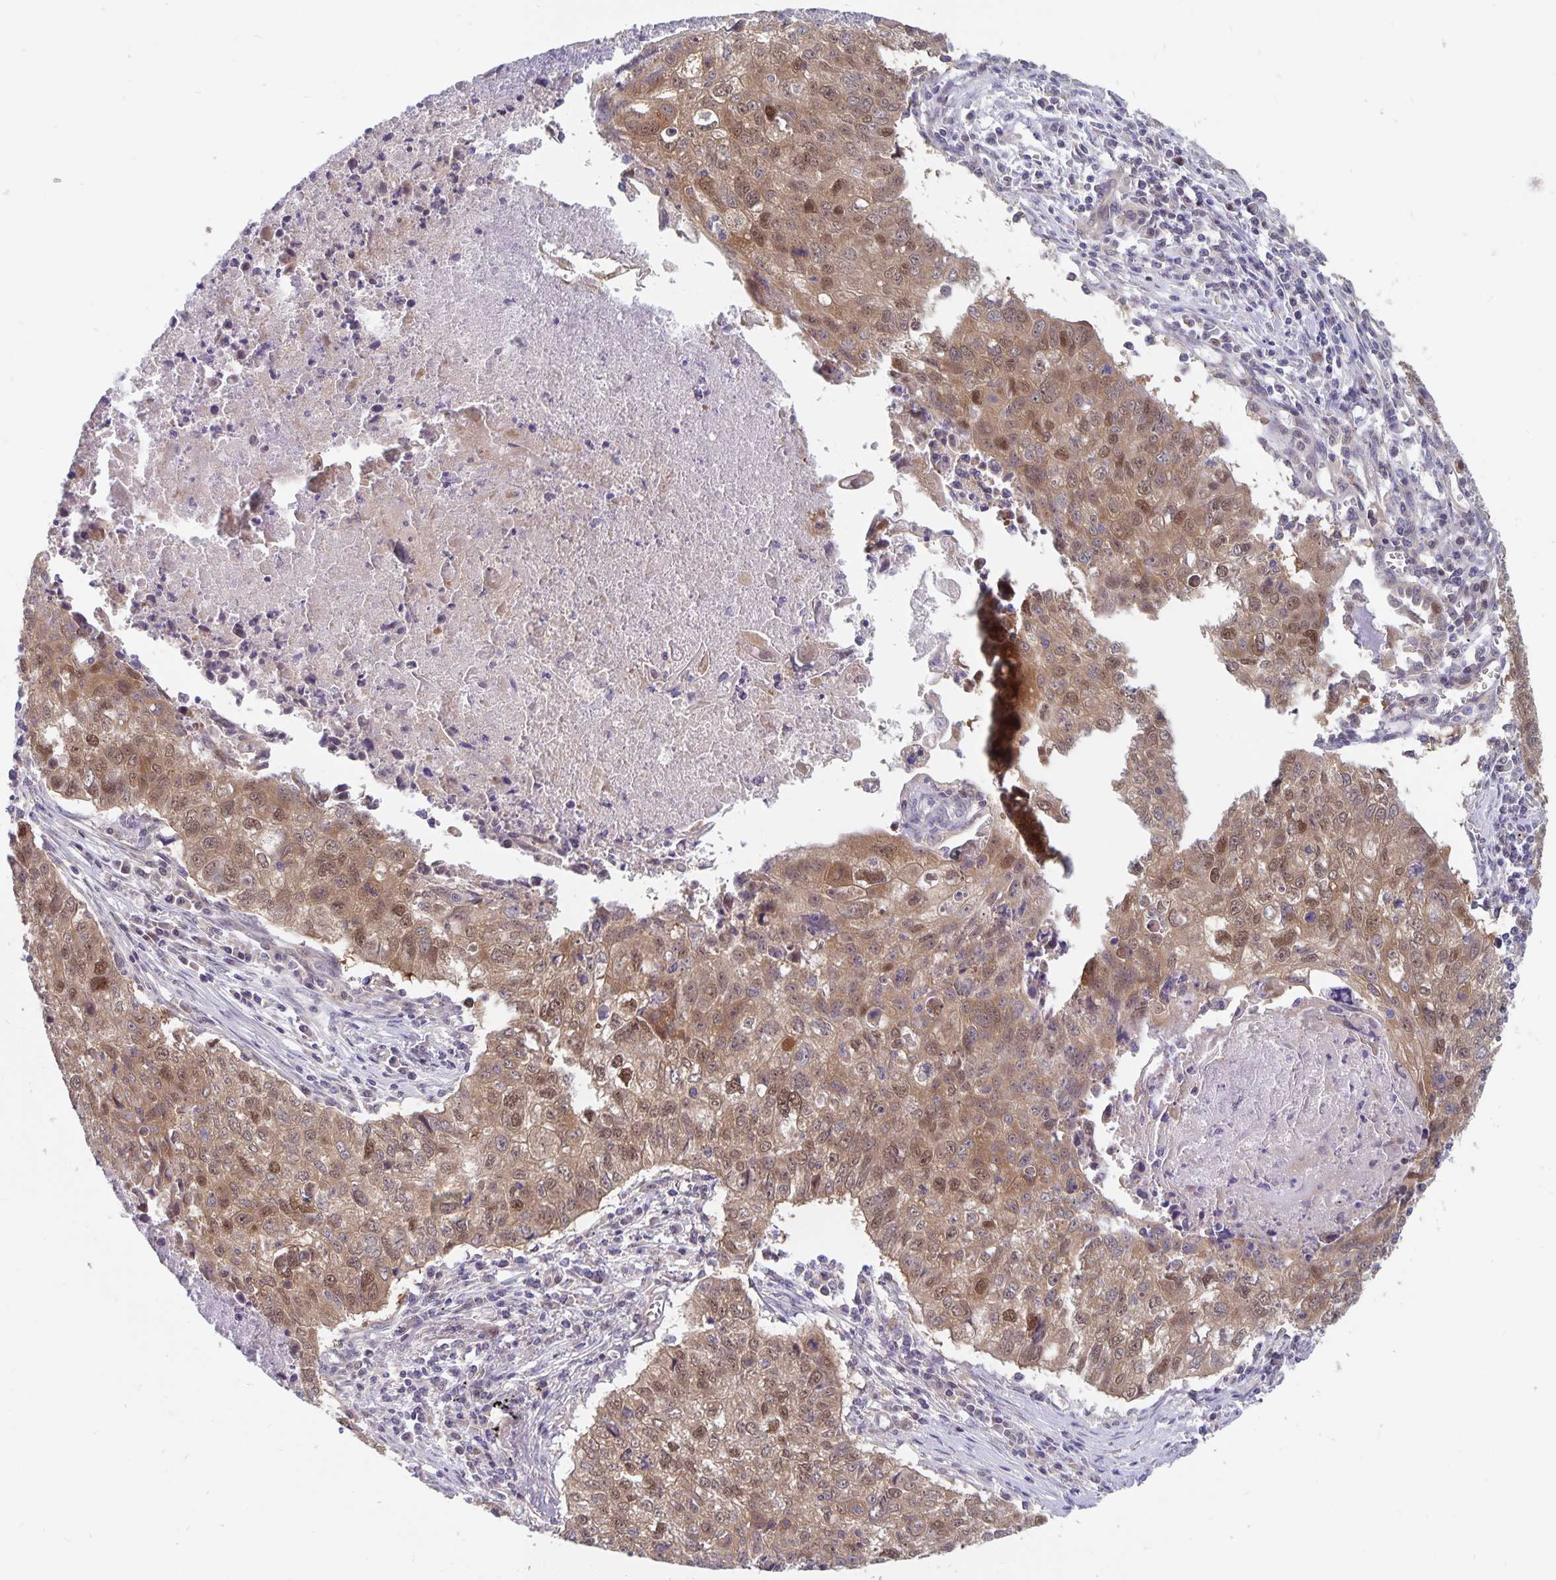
{"staining": {"intensity": "moderate", "quantity": ">75%", "location": "cytoplasmic/membranous,nuclear"}, "tissue": "lung cancer", "cell_type": "Tumor cells", "image_type": "cancer", "snomed": [{"axis": "morphology", "description": "Normal morphology"}, {"axis": "morphology", "description": "Aneuploidy"}, {"axis": "morphology", "description": "Squamous cell carcinoma, NOS"}, {"axis": "topography", "description": "Lymph node"}, {"axis": "topography", "description": "Lung"}], "caption": "High-magnification brightfield microscopy of aneuploidy (lung) stained with DAB (brown) and counterstained with hematoxylin (blue). tumor cells exhibit moderate cytoplasmic/membranous and nuclear expression is present in about>75% of cells.", "gene": "BAG6", "patient": {"sex": "female", "age": 76}}